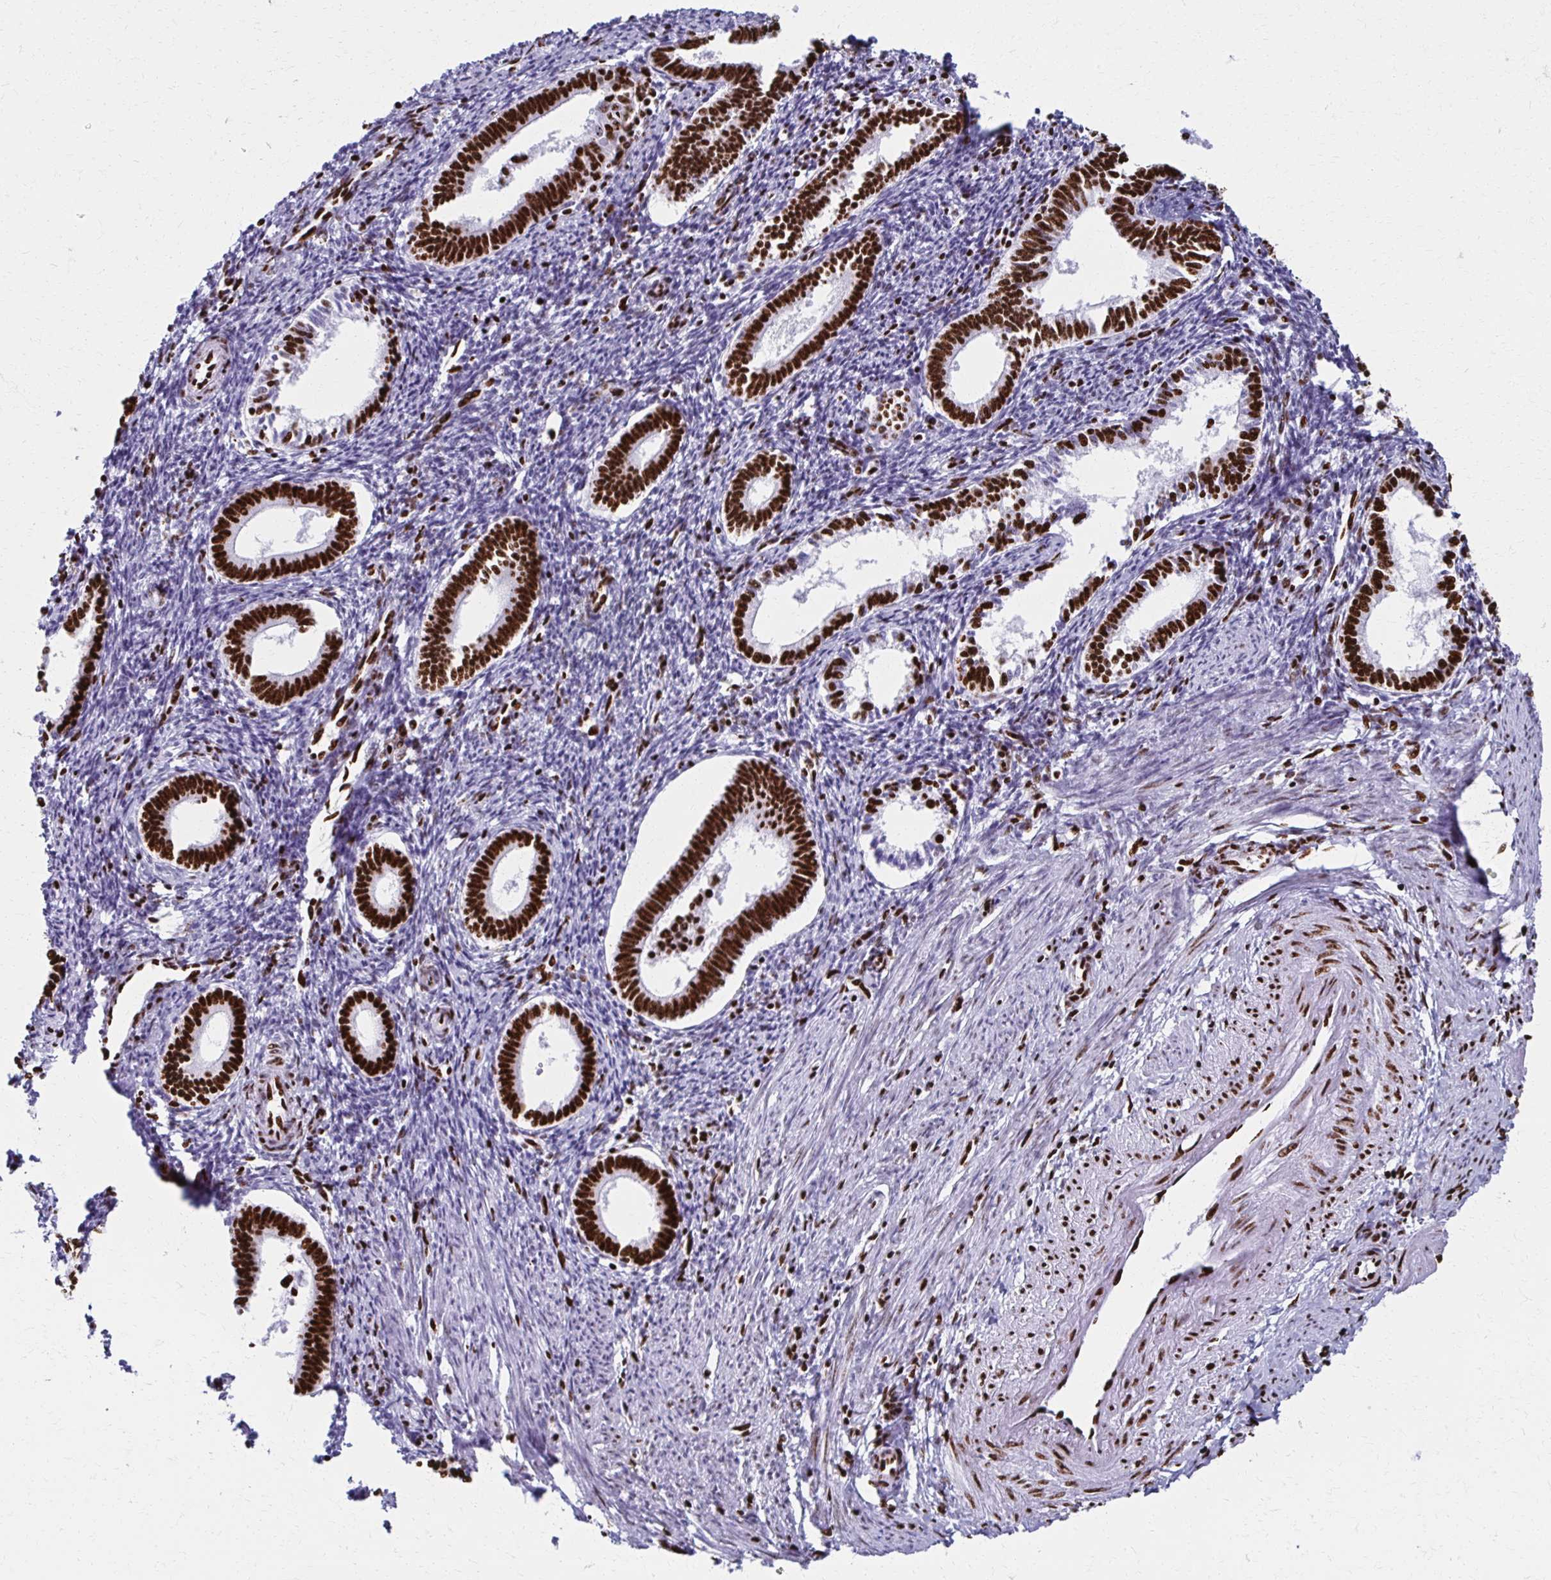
{"staining": {"intensity": "strong", "quantity": "<25%", "location": "nuclear"}, "tissue": "endometrium", "cell_type": "Cells in endometrial stroma", "image_type": "normal", "snomed": [{"axis": "morphology", "description": "Normal tissue, NOS"}, {"axis": "topography", "description": "Endometrium"}], "caption": "The photomicrograph shows a brown stain indicating the presence of a protein in the nuclear of cells in endometrial stroma in endometrium.", "gene": "NONO", "patient": {"sex": "female", "age": 41}}